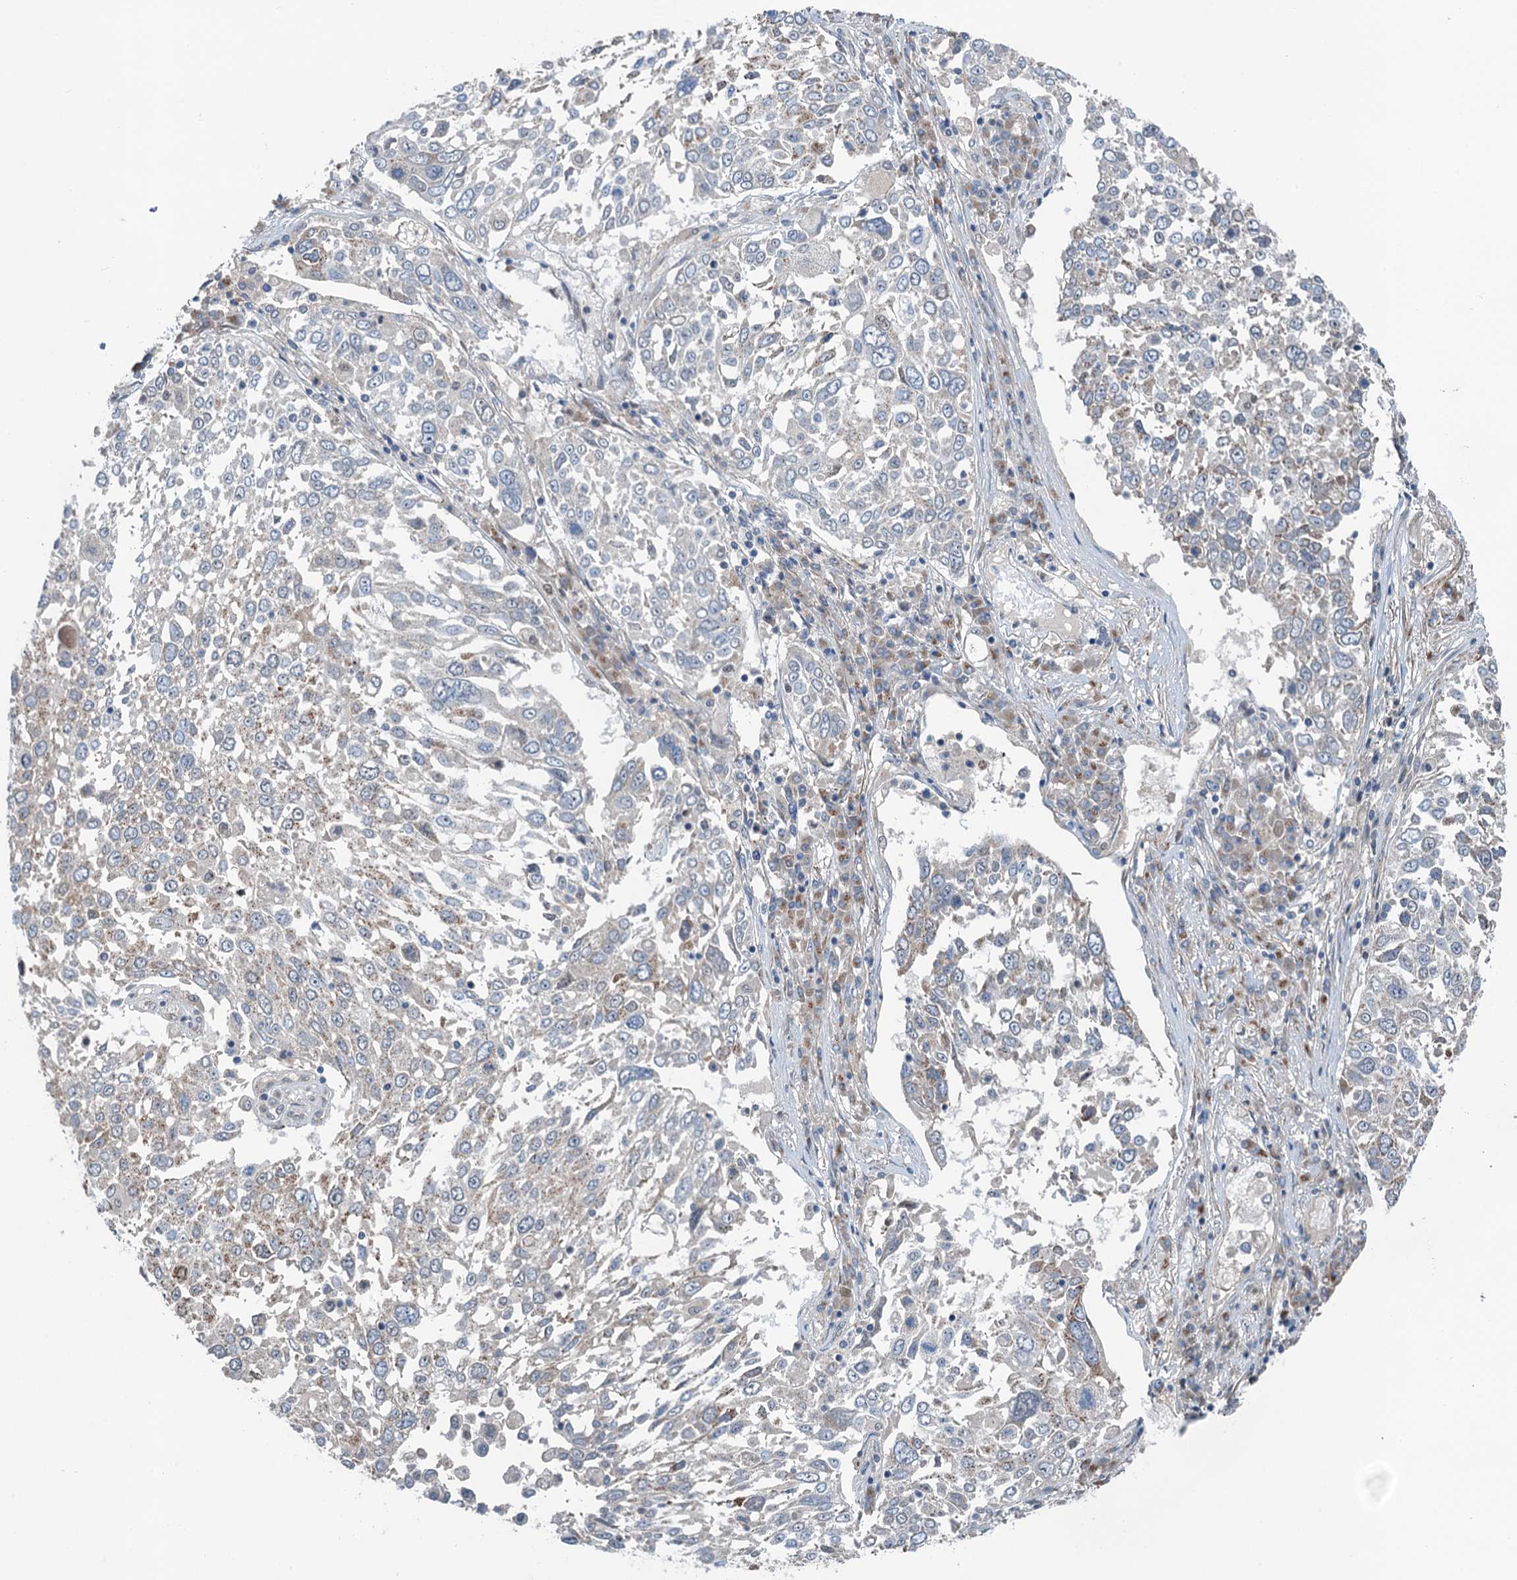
{"staining": {"intensity": "weak", "quantity": "<25%", "location": "cytoplasmic/membranous"}, "tissue": "lung cancer", "cell_type": "Tumor cells", "image_type": "cancer", "snomed": [{"axis": "morphology", "description": "Squamous cell carcinoma, NOS"}, {"axis": "topography", "description": "Lung"}], "caption": "DAB immunohistochemical staining of human lung squamous cell carcinoma shows no significant expression in tumor cells.", "gene": "DYNC2I2", "patient": {"sex": "male", "age": 65}}